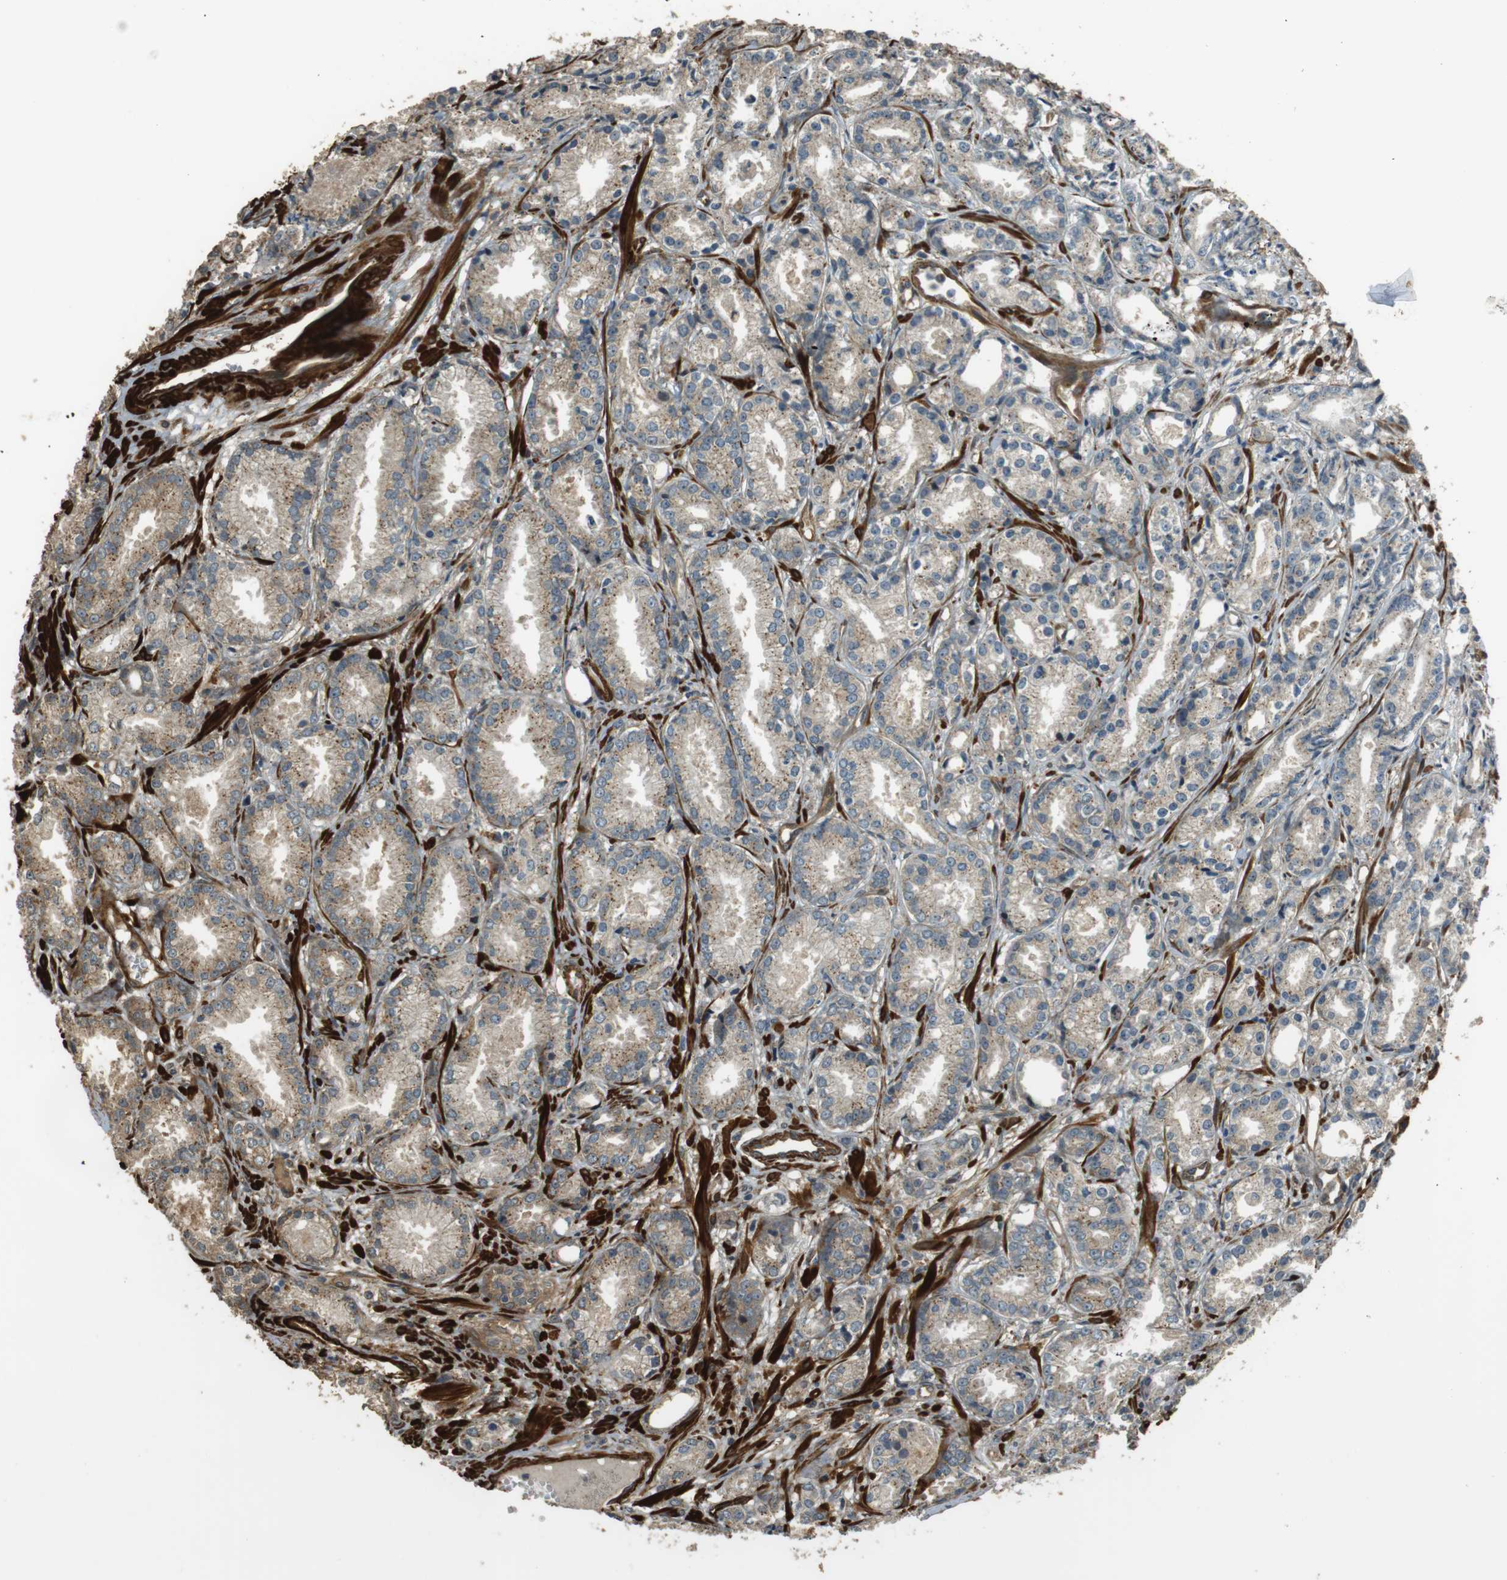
{"staining": {"intensity": "weak", "quantity": "25%-75%", "location": "cytoplasmic/membranous"}, "tissue": "prostate cancer", "cell_type": "Tumor cells", "image_type": "cancer", "snomed": [{"axis": "morphology", "description": "Adenocarcinoma, Low grade"}, {"axis": "topography", "description": "Prostate"}], "caption": "Weak cytoplasmic/membranous positivity is seen in about 25%-75% of tumor cells in prostate cancer (adenocarcinoma (low-grade)). Immunohistochemistry (ihc) stains the protein in brown and the nuclei are stained blue.", "gene": "MSRB3", "patient": {"sex": "male", "age": 72}}